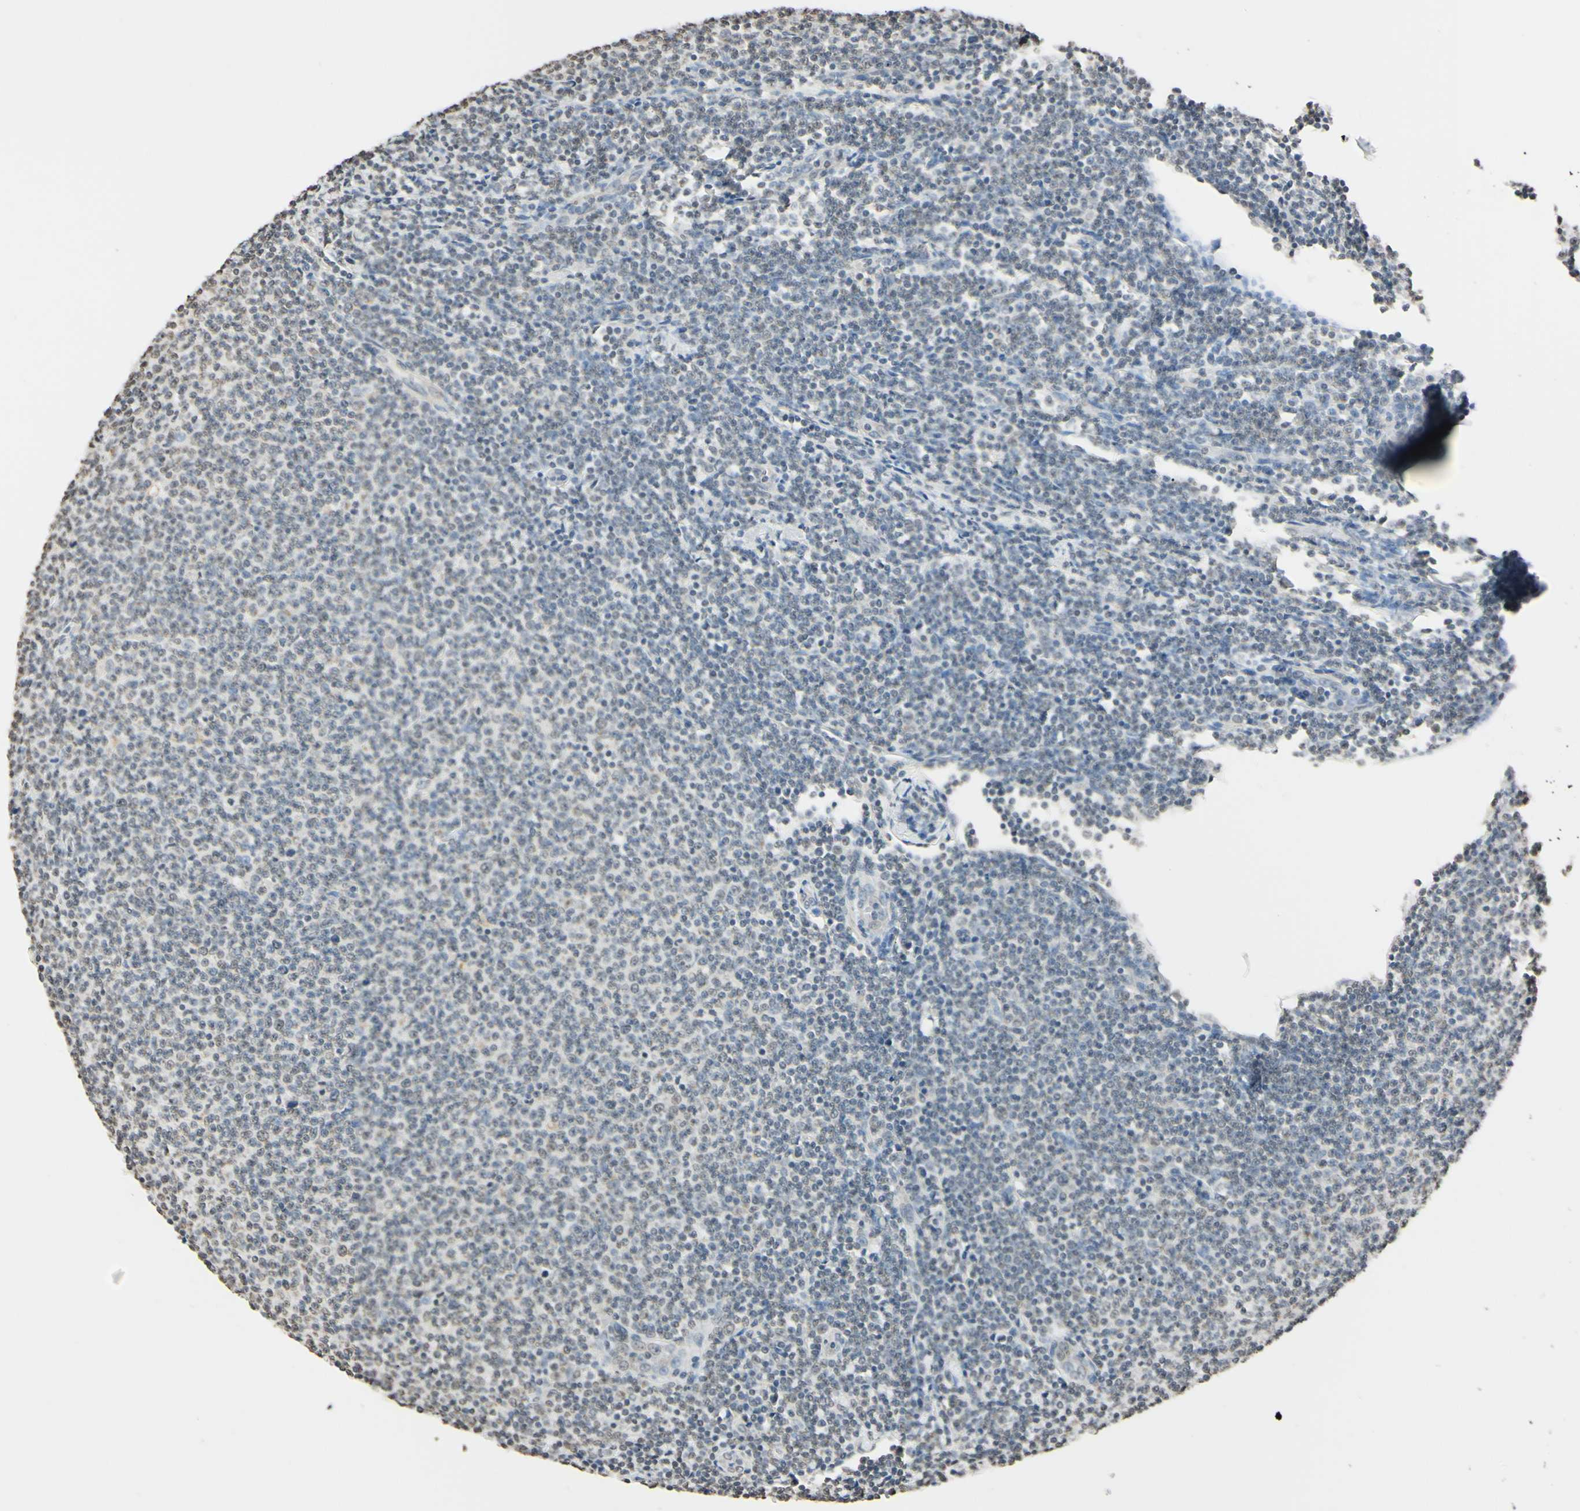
{"staining": {"intensity": "weak", "quantity": "<25%", "location": "nuclear"}, "tissue": "lymphoma", "cell_type": "Tumor cells", "image_type": "cancer", "snomed": [{"axis": "morphology", "description": "Malignant lymphoma, non-Hodgkin's type, Low grade"}, {"axis": "topography", "description": "Lymph node"}], "caption": "DAB (3,3'-diaminobenzidine) immunohistochemical staining of malignant lymphoma, non-Hodgkin's type (low-grade) exhibits no significant positivity in tumor cells.", "gene": "CDC45", "patient": {"sex": "male", "age": 66}}